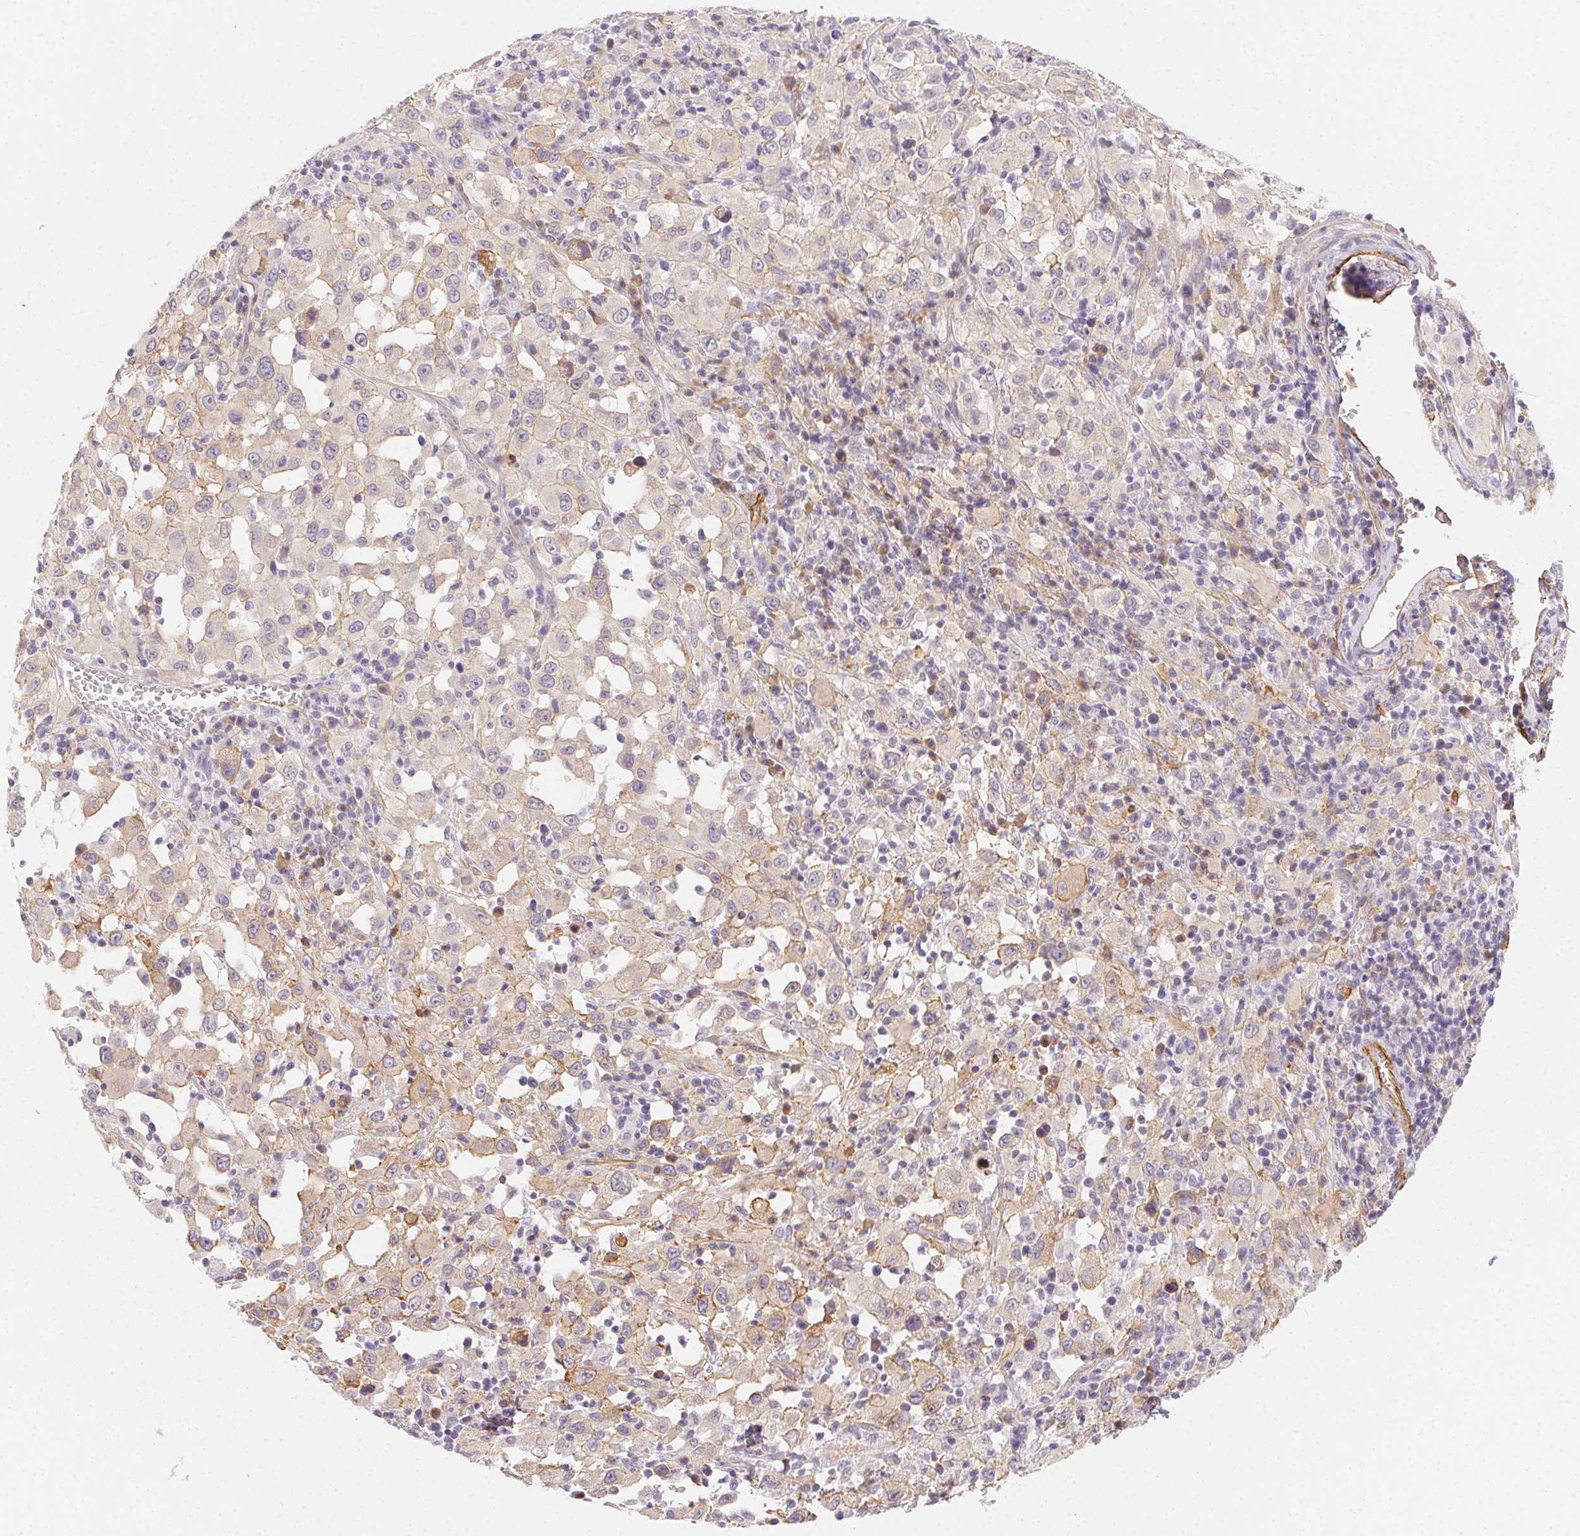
{"staining": {"intensity": "weak", "quantity": "25%-75%", "location": "cytoplasmic/membranous"}, "tissue": "melanoma", "cell_type": "Tumor cells", "image_type": "cancer", "snomed": [{"axis": "morphology", "description": "Malignant melanoma, Metastatic site"}, {"axis": "topography", "description": "Soft tissue"}], "caption": "Immunohistochemical staining of human malignant melanoma (metastatic site) reveals low levels of weak cytoplasmic/membranous staining in about 25%-75% of tumor cells.", "gene": "CSN1S1", "patient": {"sex": "male", "age": 50}}